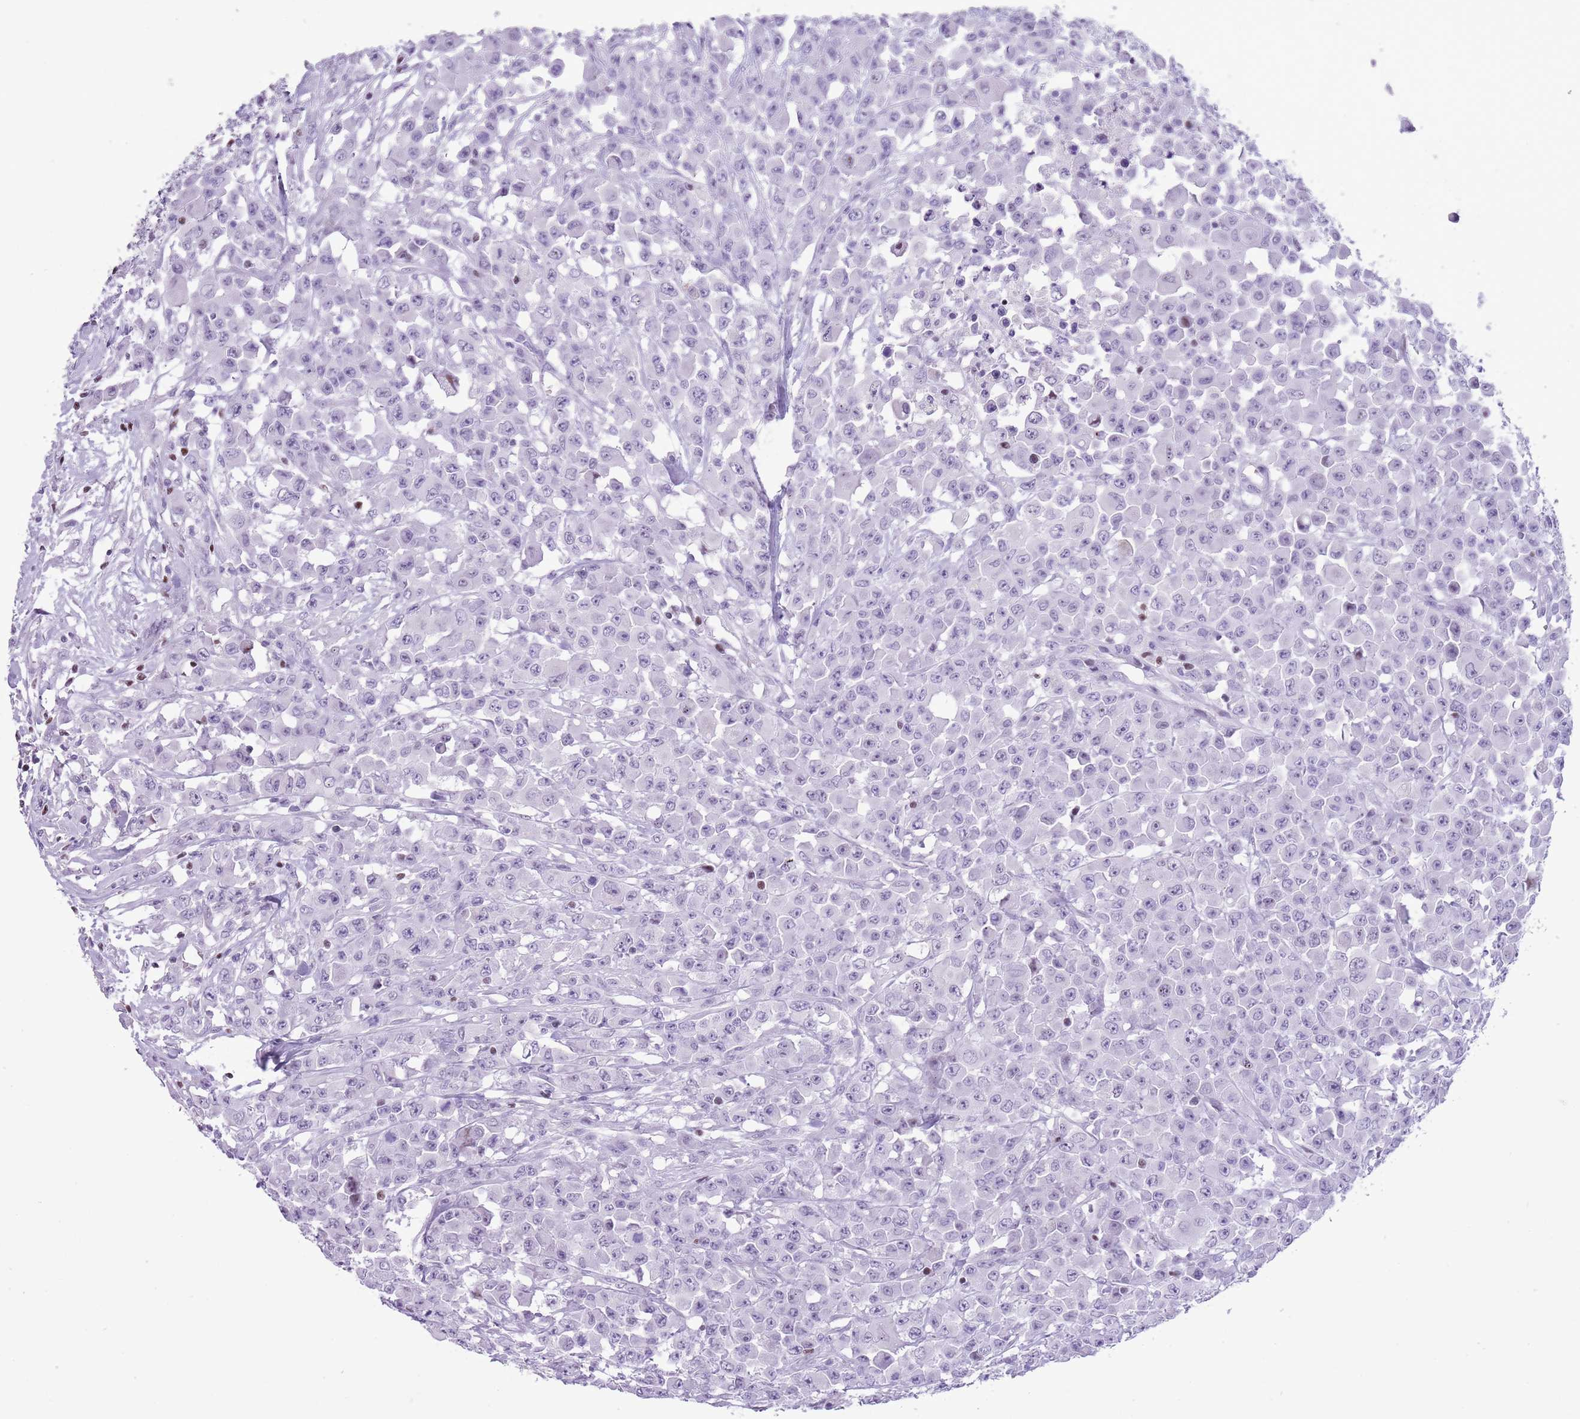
{"staining": {"intensity": "negative", "quantity": "none", "location": "none"}, "tissue": "colorectal cancer", "cell_type": "Tumor cells", "image_type": "cancer", "snomed": [{"axis": "morphology", "description": "Adenocarcinoma, NOS"}, {"axis": "topography", "description": "Colon"}], "caption": "Immunohistochemistry (IHC) photomicrograph of neoplastic tissue: adenocarcinoma (colorectal) stained with DAB (3,3'-diaminobenzidine) exhibits no significant protein staining in tumor cells.", "gene": "BCL11B", "patient": {"sex": "male", "age": 51}}